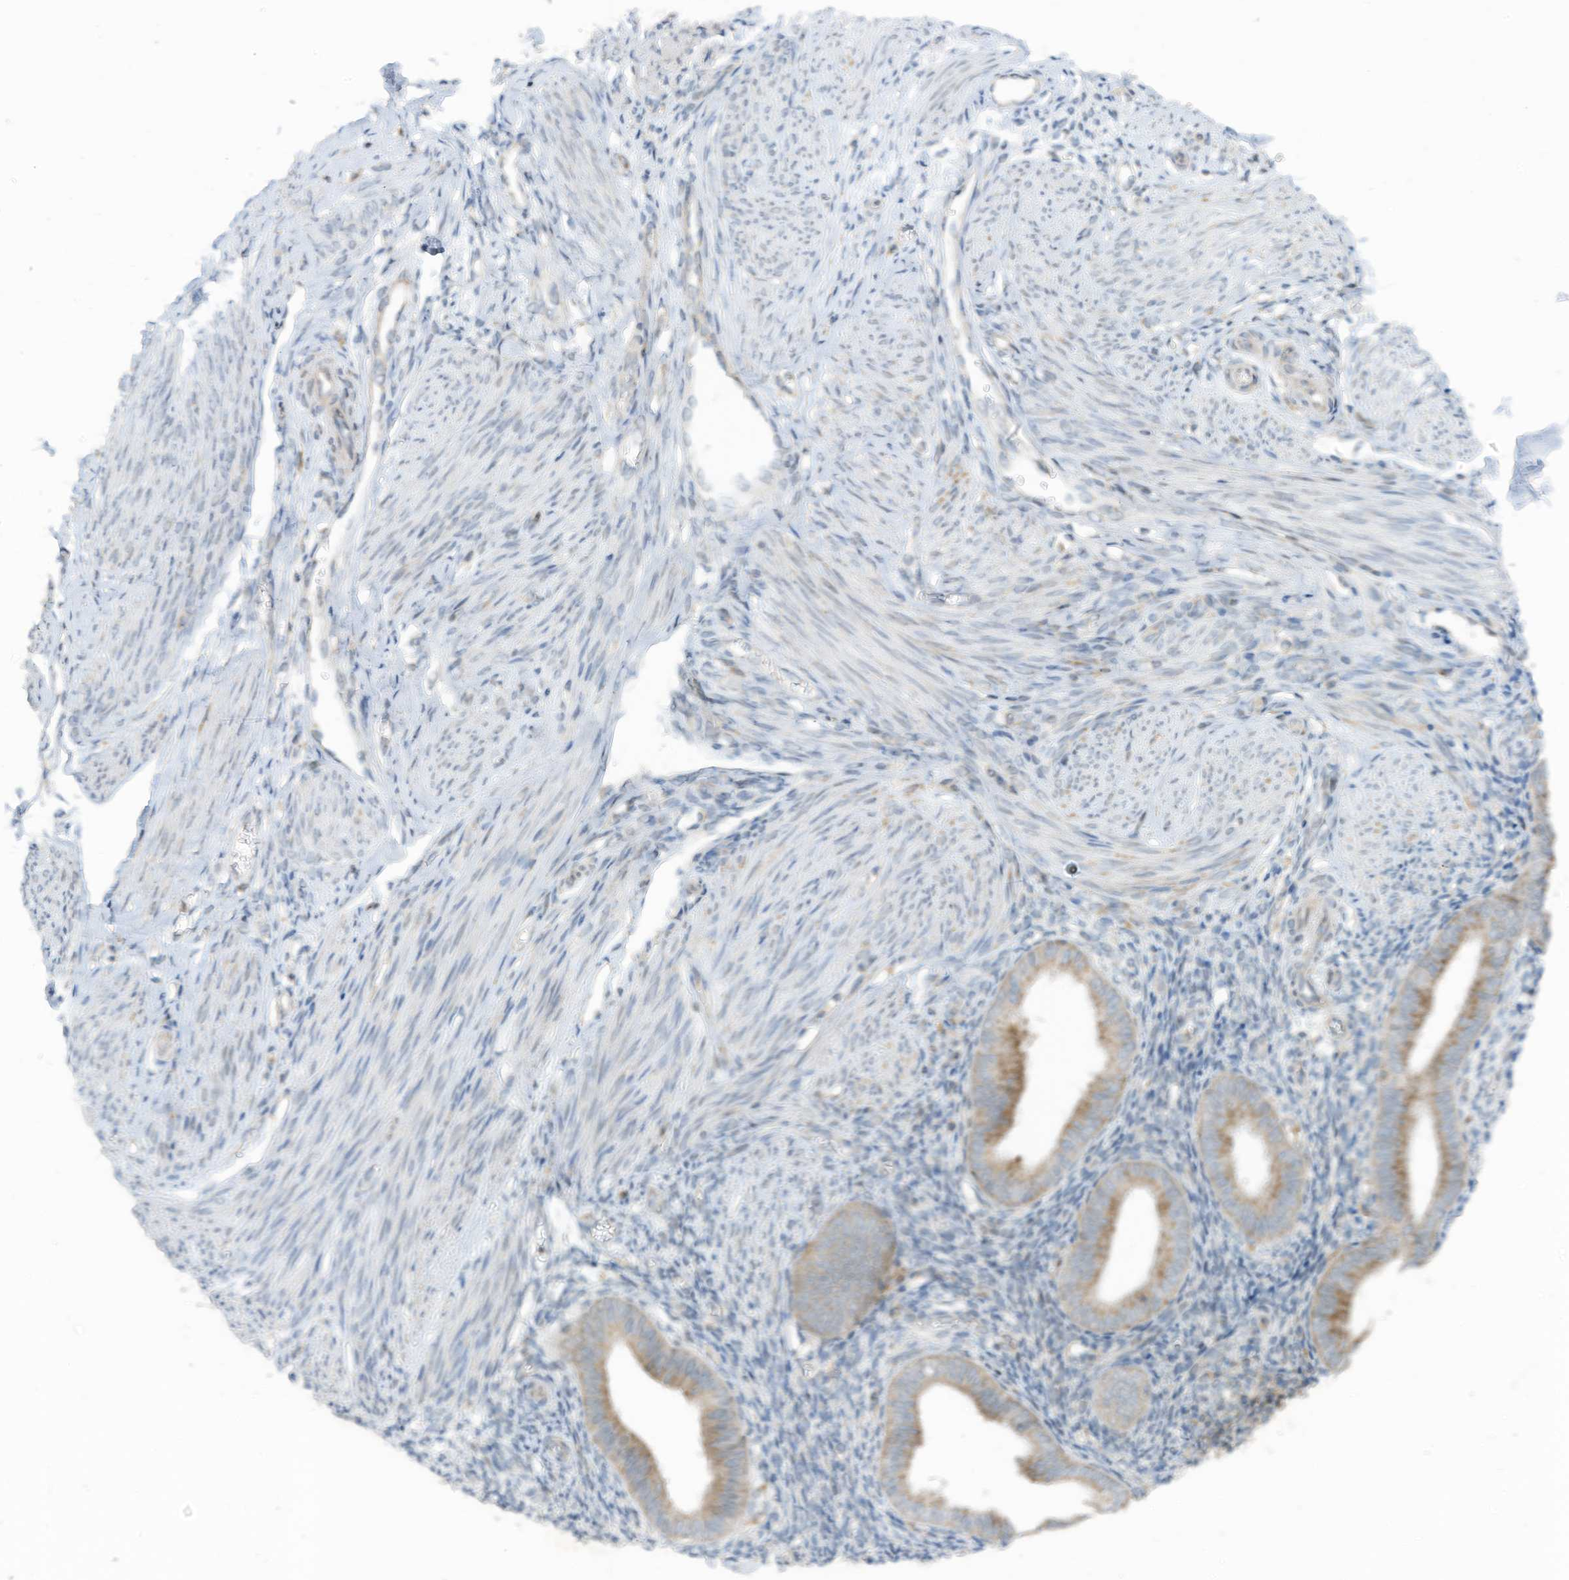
{"staining": {"intensity": "negative", "quantity": "none", "location": "none"}, "tissue": "endometrium", "cell_type": "Cells in endometrial stroma", "image_type": "normal", "snomed": [{"axis": "morphology", "description": "Normal tissue, NOS"}, {"axis": "topography", "description": "Uterus"}, {"axis": "topography", "description": "Endometrium"}], "caption": "Immunohistochemistry of unremarkable human endometrium demonstrates no positivity in cells in endometrial stroma.", "gene": "PARVG", "patient": {"sex": "female", "age": 48}}